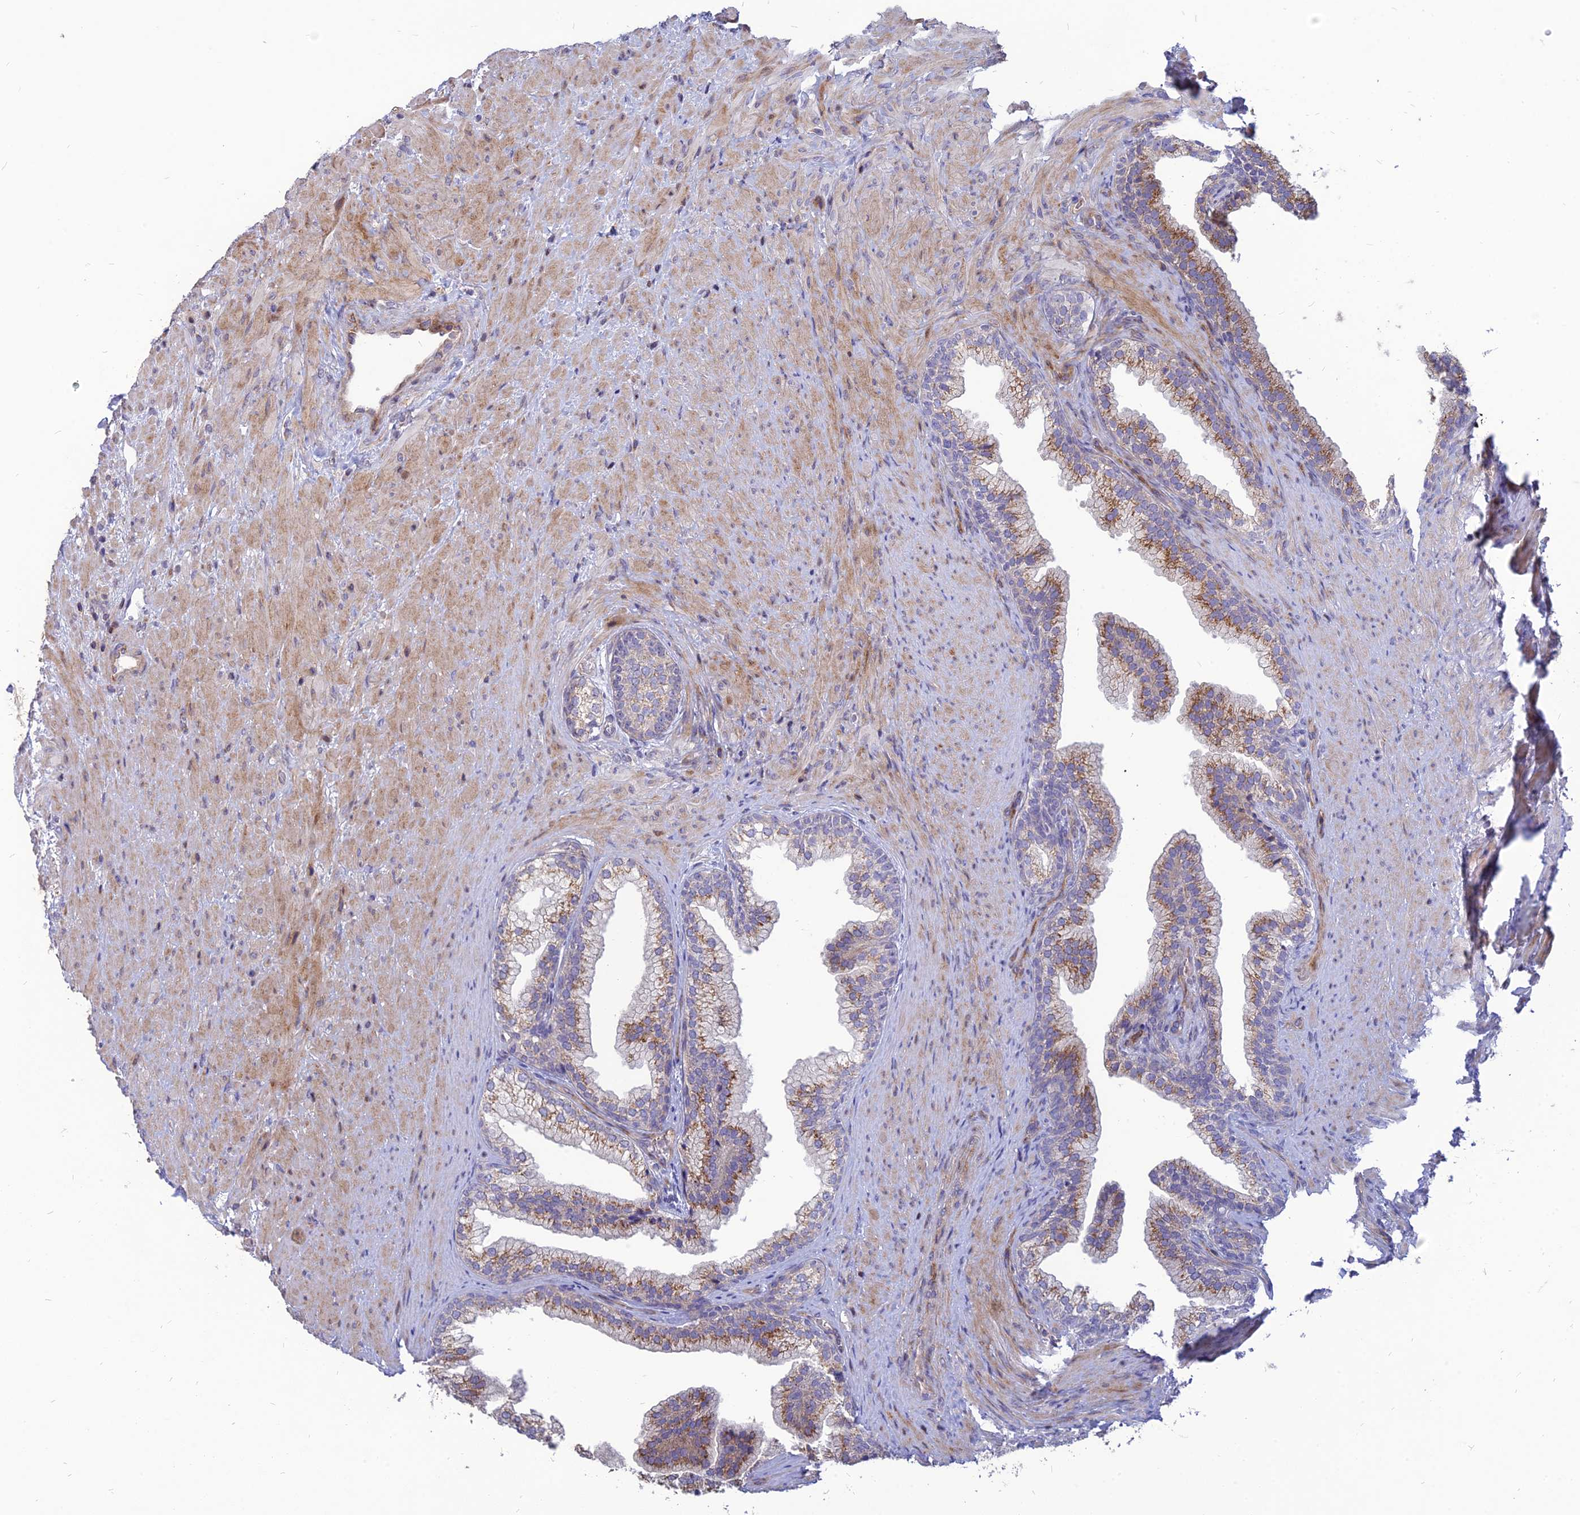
{"staining": {"intensity": "moderate", "quantity": "25%-75%", "location": "cytoplasmic/membranous"}, "tissue": "prostate", "cell_type": "Glandular cells", "image_type": "normal", "snomed": [{"axis": "morphology", "description": "Normal tissue, NOS"}, {"axis": "topography", "description": "Prostate"}], "caption": "This is a micrograph of immunohistochemistry (IHC) staining of unremarkable prostate, which shows moderate staining in the cytoplasmic/membranous of glandular cells.", "gene": "ST3GAL6", "patient": {"sex": "male", "age": 76}}